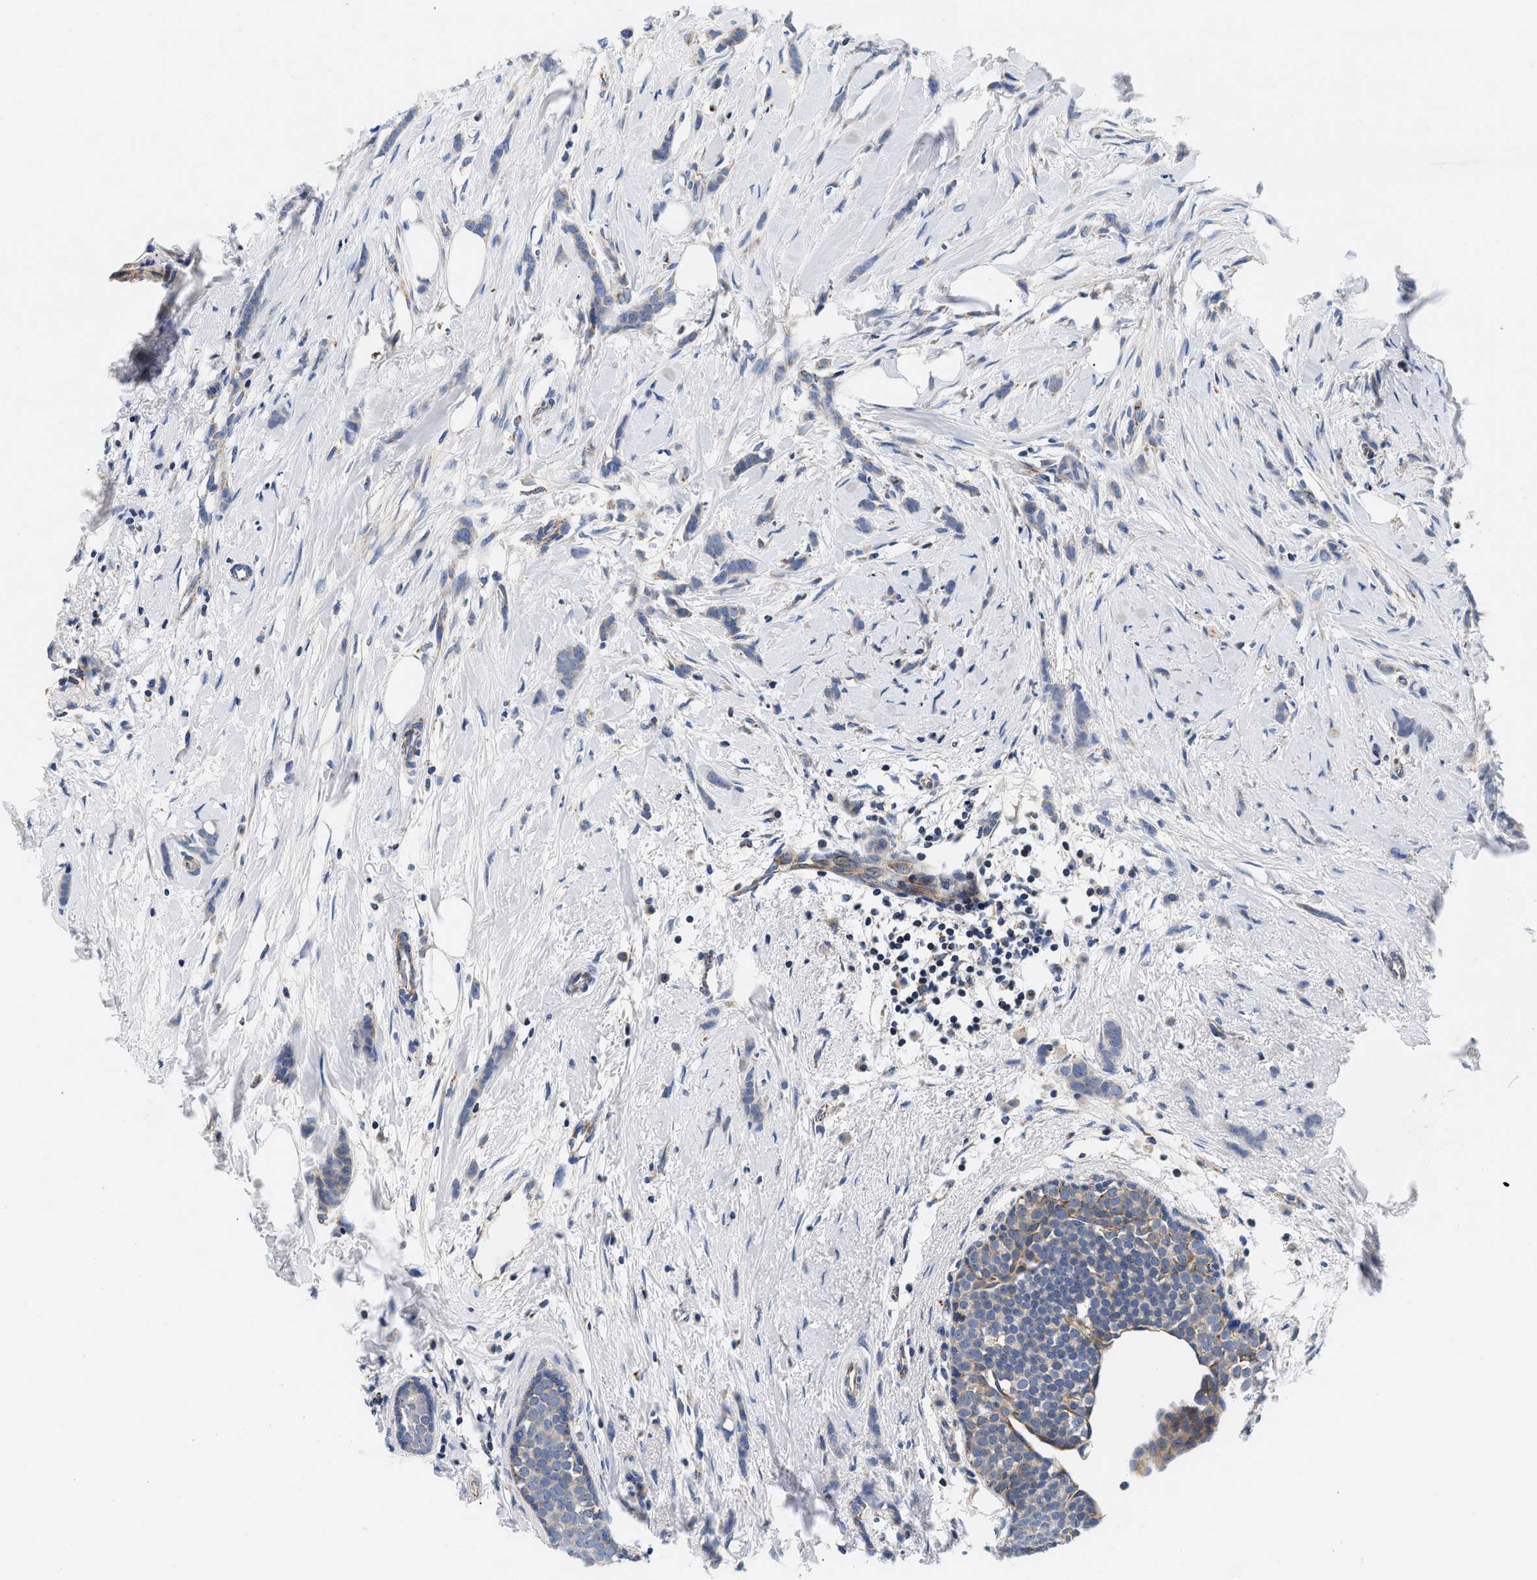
{"staining": {"intensity": "negative", "quantity": "none", "location": "none"}, "tissue": "breast cancer", "cell_type": "Tumor cells", "image_type": "cancer", "snomed": [{"axis": "morphology", "description": "Lobular carcinoma, in situ"}, {"axis": "morphology", "description": "Lobular carcinoma"}, {"axis": "topography", "description": "Breast"}], "caption": "Immunohistochemistry (IHC) histopathology image of neoplastic tissue: breast cancer (lobular carcinoma) stained with DAB (3,3'-diaminobenzidine) displays no significant protein staining in tumor cells.", "gene": "PDP1", "patient": {"sex": "female", "age": 41}}